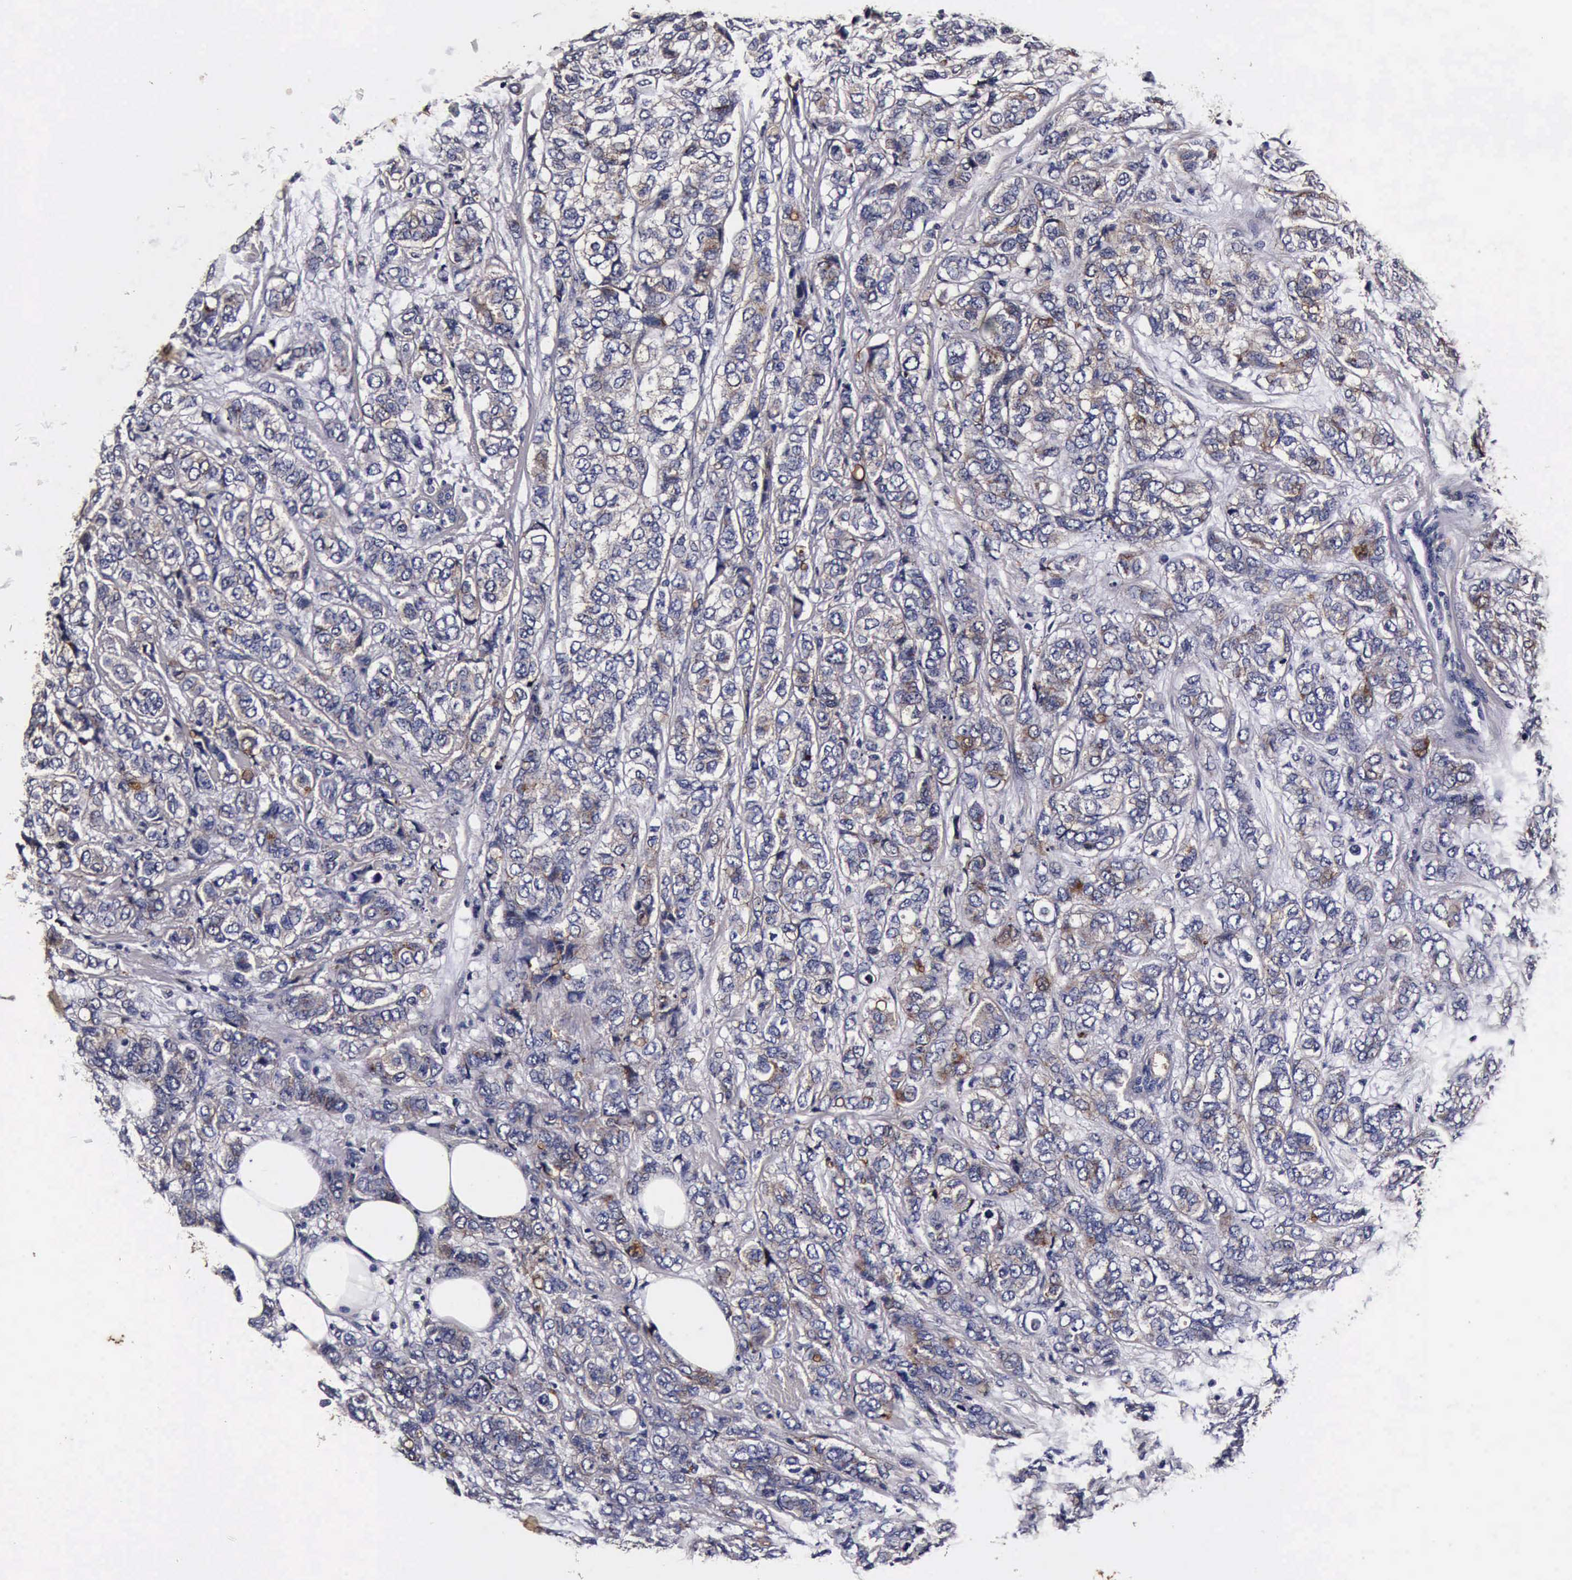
{"staining": {"intensity": "moderate", "quantity": "25%-75%", "location": "cytoplasmic/membranous"}, "tissue": "breast cancer", "cell_type": "Tumor cells", "image_type": "cancer", "snomed": [{"axis": "morphology", "description": "Lobular carcinoma"}, {"axis": "topography", "description": "Breast"}], "caption": "Protein expression analysis of human lobular carcinoma (breast) reveals moderate cytoplasmic/membranous staining in approximately 25%-75% of tumor cells.", "gene": "CST3", "patient": {"sex": "female", "age": 60}}